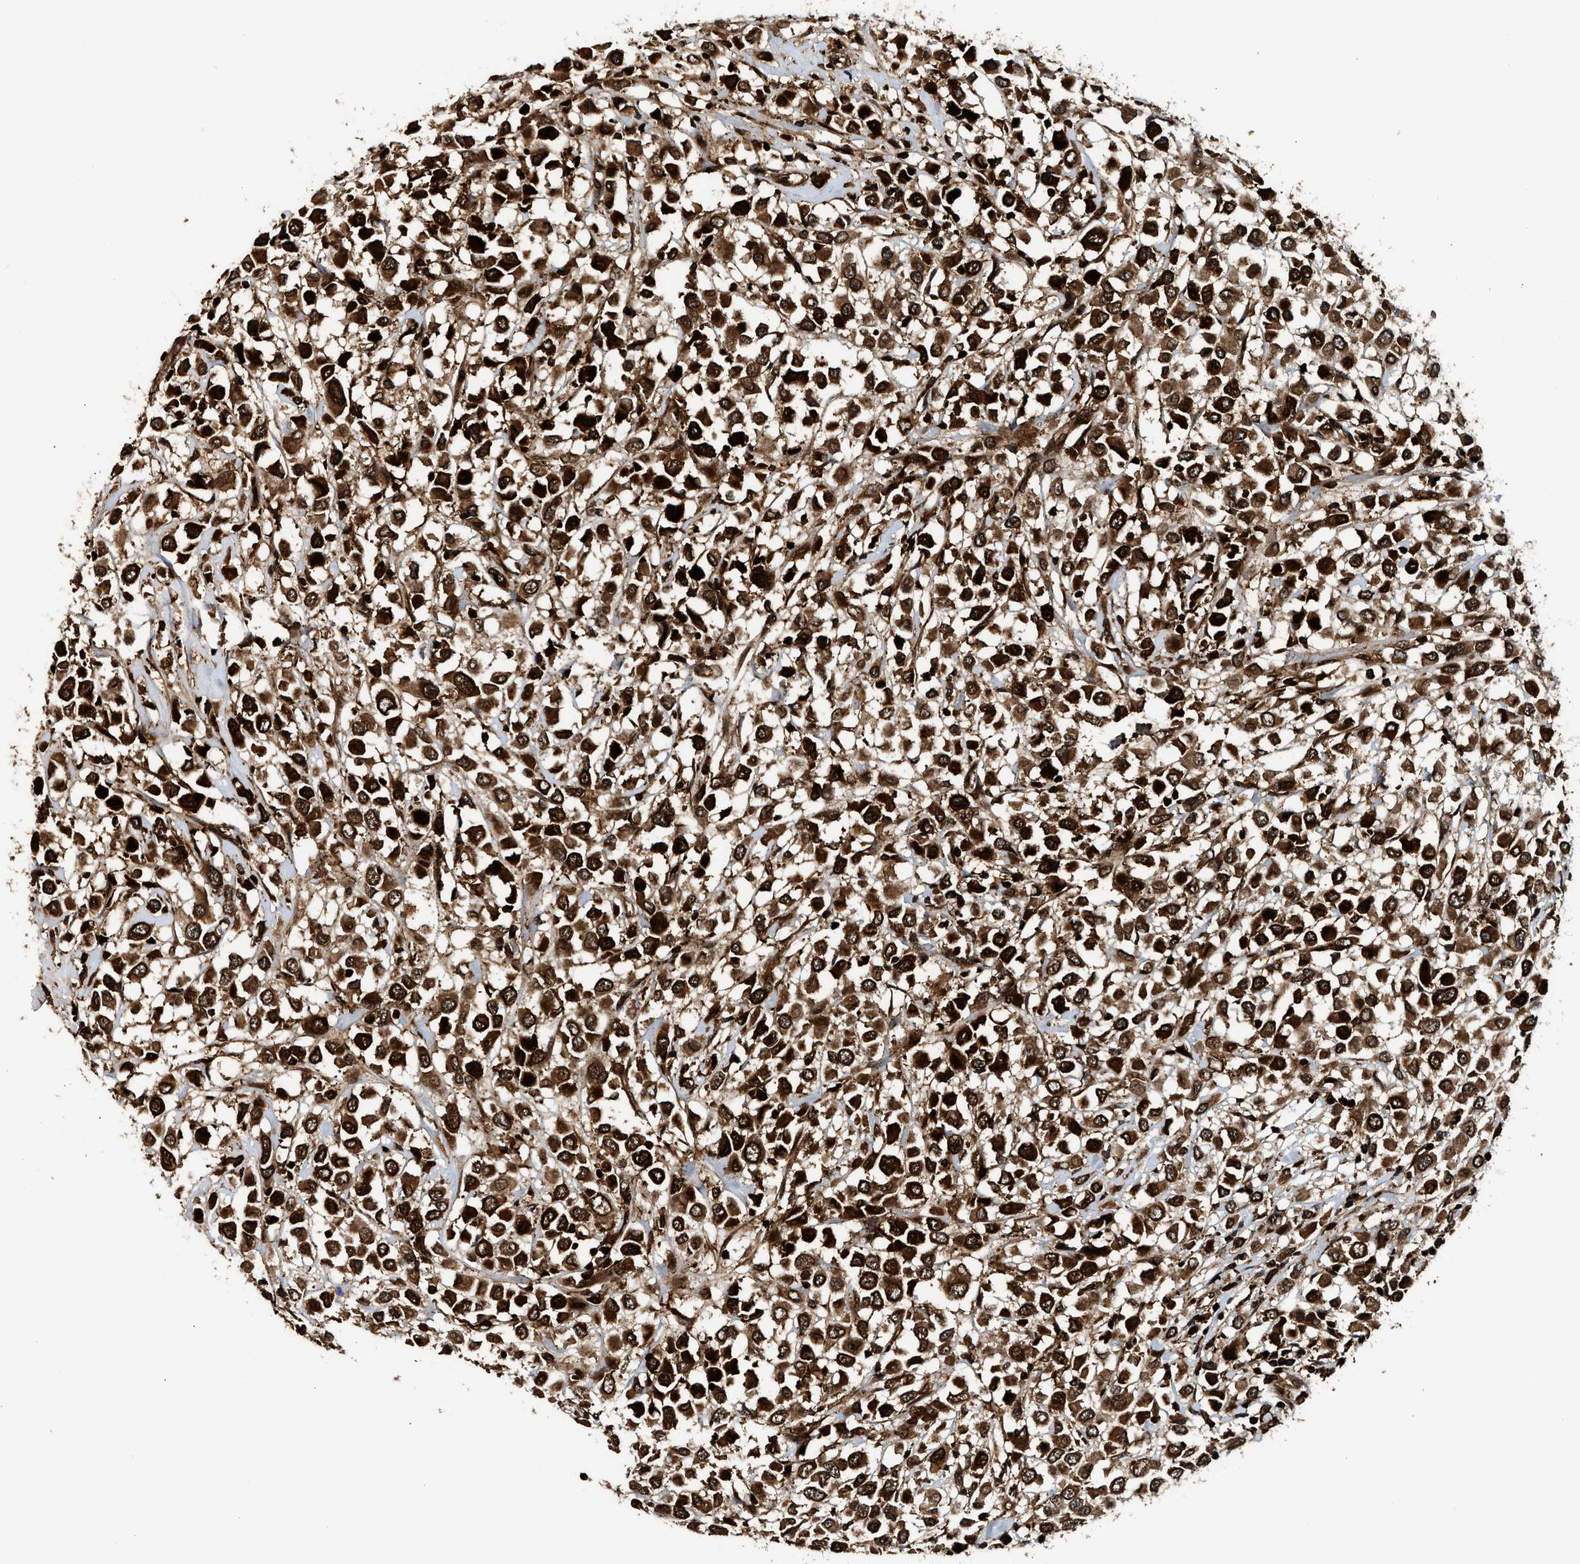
{"staining": {"intensity": "strong", "quantity": ">75%", "location": "cytoplasmic/membranous,nuclear"}, "tissue": "breast cancer", "cell_type": "Tumor cells", "image_type": "cancer", "snomed": [{"axis": "morphology", "description": "Duct carcinoma"}, {"axis": "topography", "description": "Breast"}], "caption": "Protein staining of breast cancer (infiltrating ductal carcinoma) tissue shows strong cytoplasmic/membranous and nuclear staining in about >75% of tumor cells. The protein is shown in brown color, while the nuclei are stained blue.", "gene": "MDM2", "patient": {"sex": "female", "age": 61}}